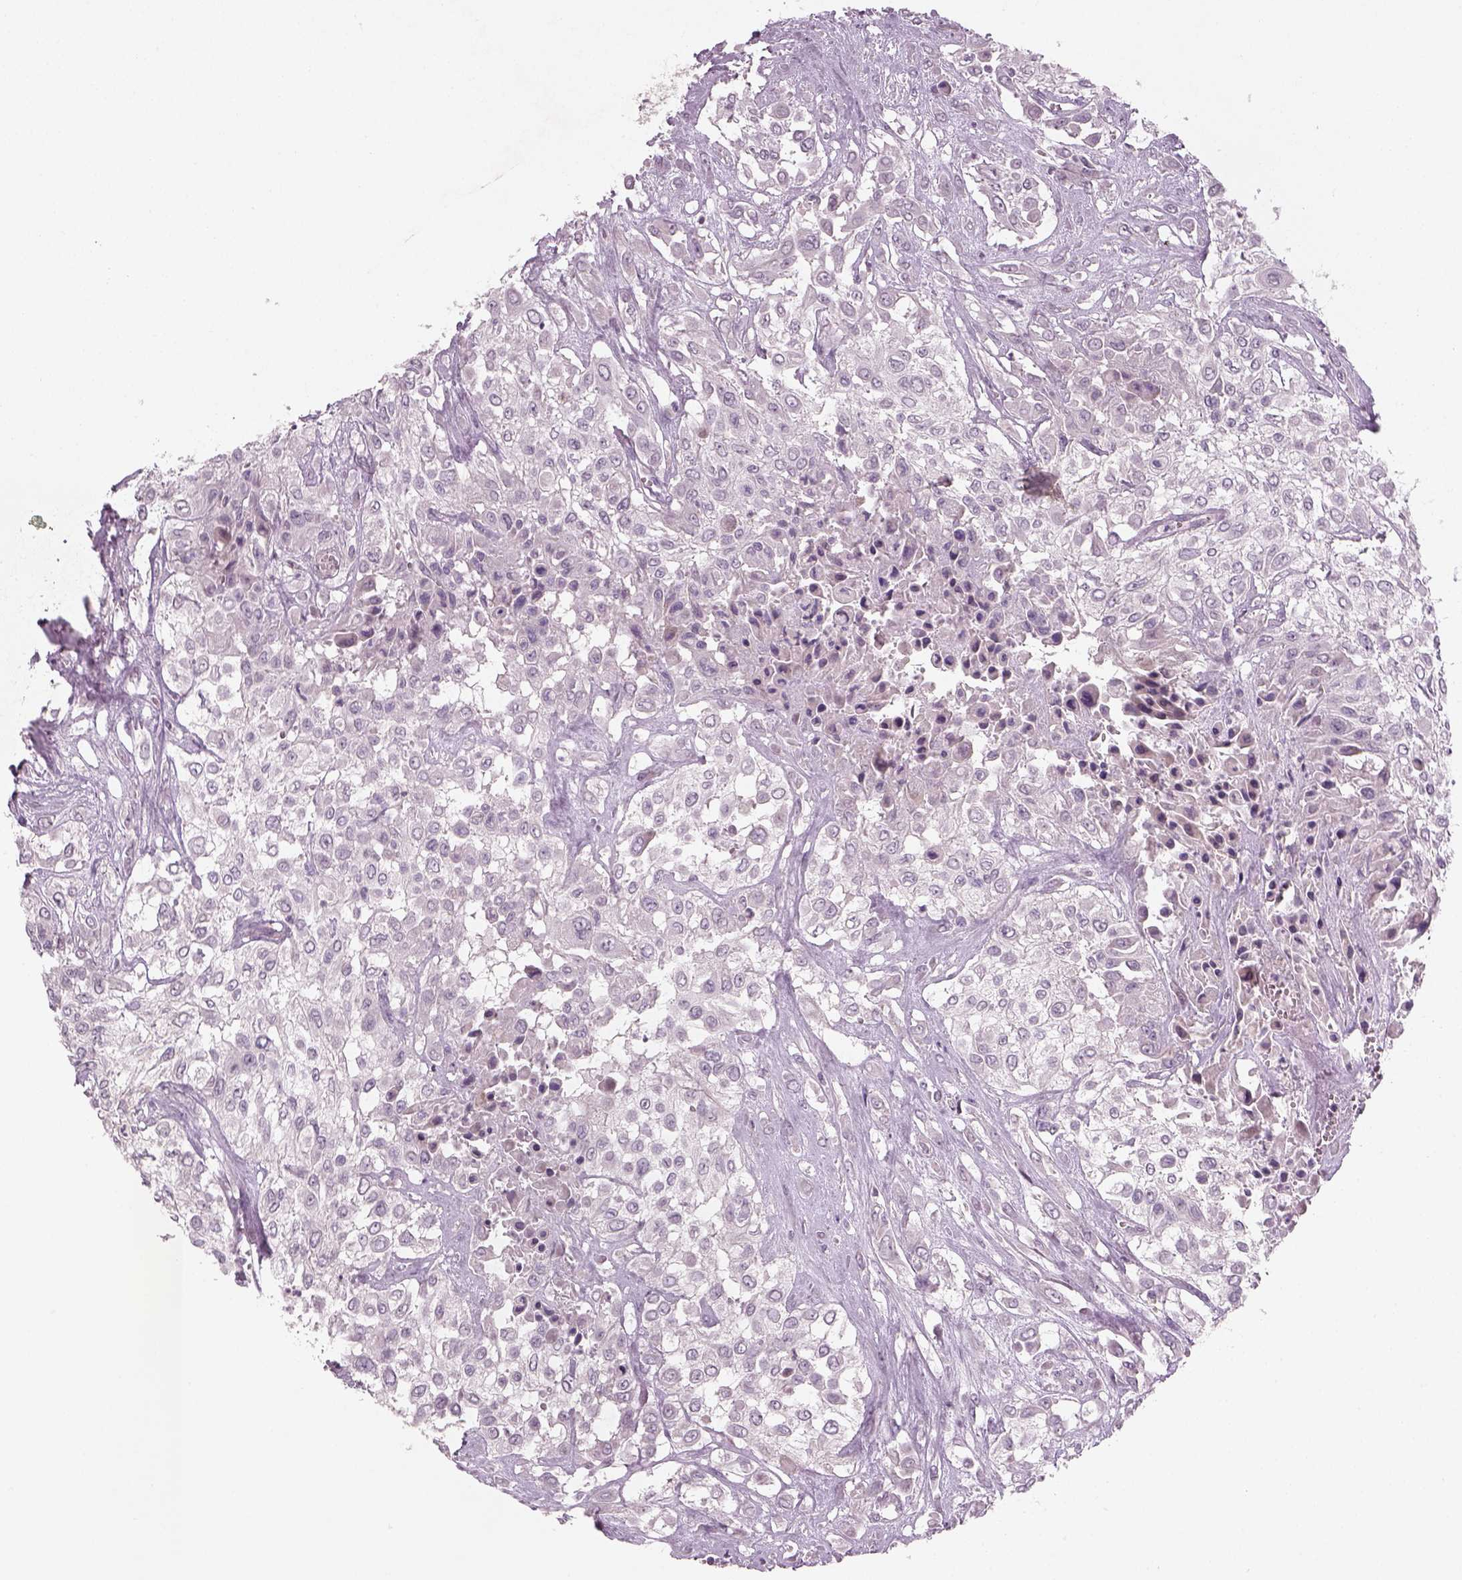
{"staining": {"intensity": "negative", "quantity": "none", "location": "none"}, "tissue": "urothelial cancer", "cell_type": "Tumor cells", "image_type": "cancer", "snomed": [{"axis": "morphology", "description": "Urothelial carcinoma, High grade"}, {"axis": "topography", "description": "Urinary bladder"}], "caption": "Immunohistochemical staining of high-grade urothelial carcinoma demonstrates no significant positivity in tumor cells.", "gene": "PENK", "patient": {"sex": "male", "age": 57}}